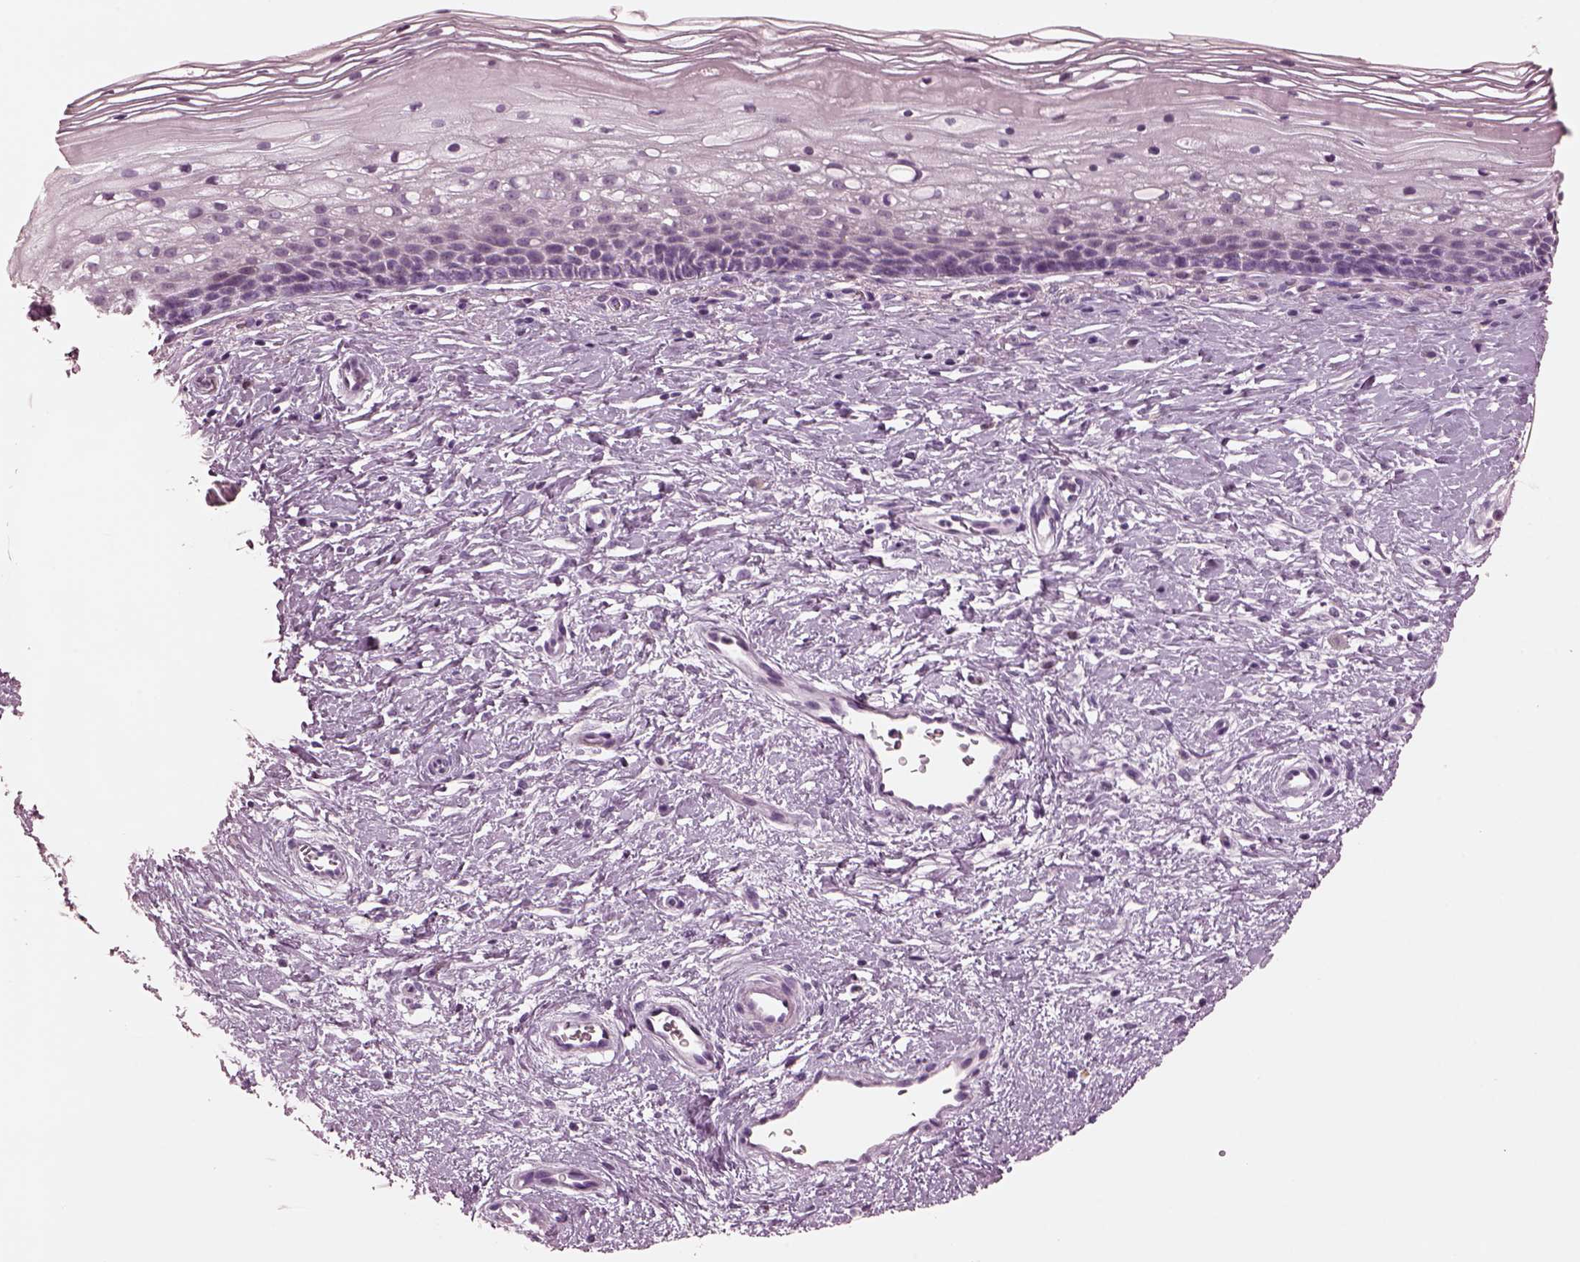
{"staining": {"intensity": "negative", "quantity": "none", "location": "none"}, "tissue": "cervix", "cell_type": "Squamous epithelial cells", "image_type": "normal", "snomed": [{"axis": "morphology", "description": "Normal tissue, NOS"}, {"axis": "topography", "description": "Cervix"}], "caption": "An IHC micrograph of normal cervix is shown. There is no staining in squamous epithelial cells of cervix. (DAB (3,3'-diaminobenzidine) immunohistochemistry (IHC) visualized using brightfield microscopy, high magnification).", "gene": "SLAMF8", "patient": {"sex": "female", "age": 34}}